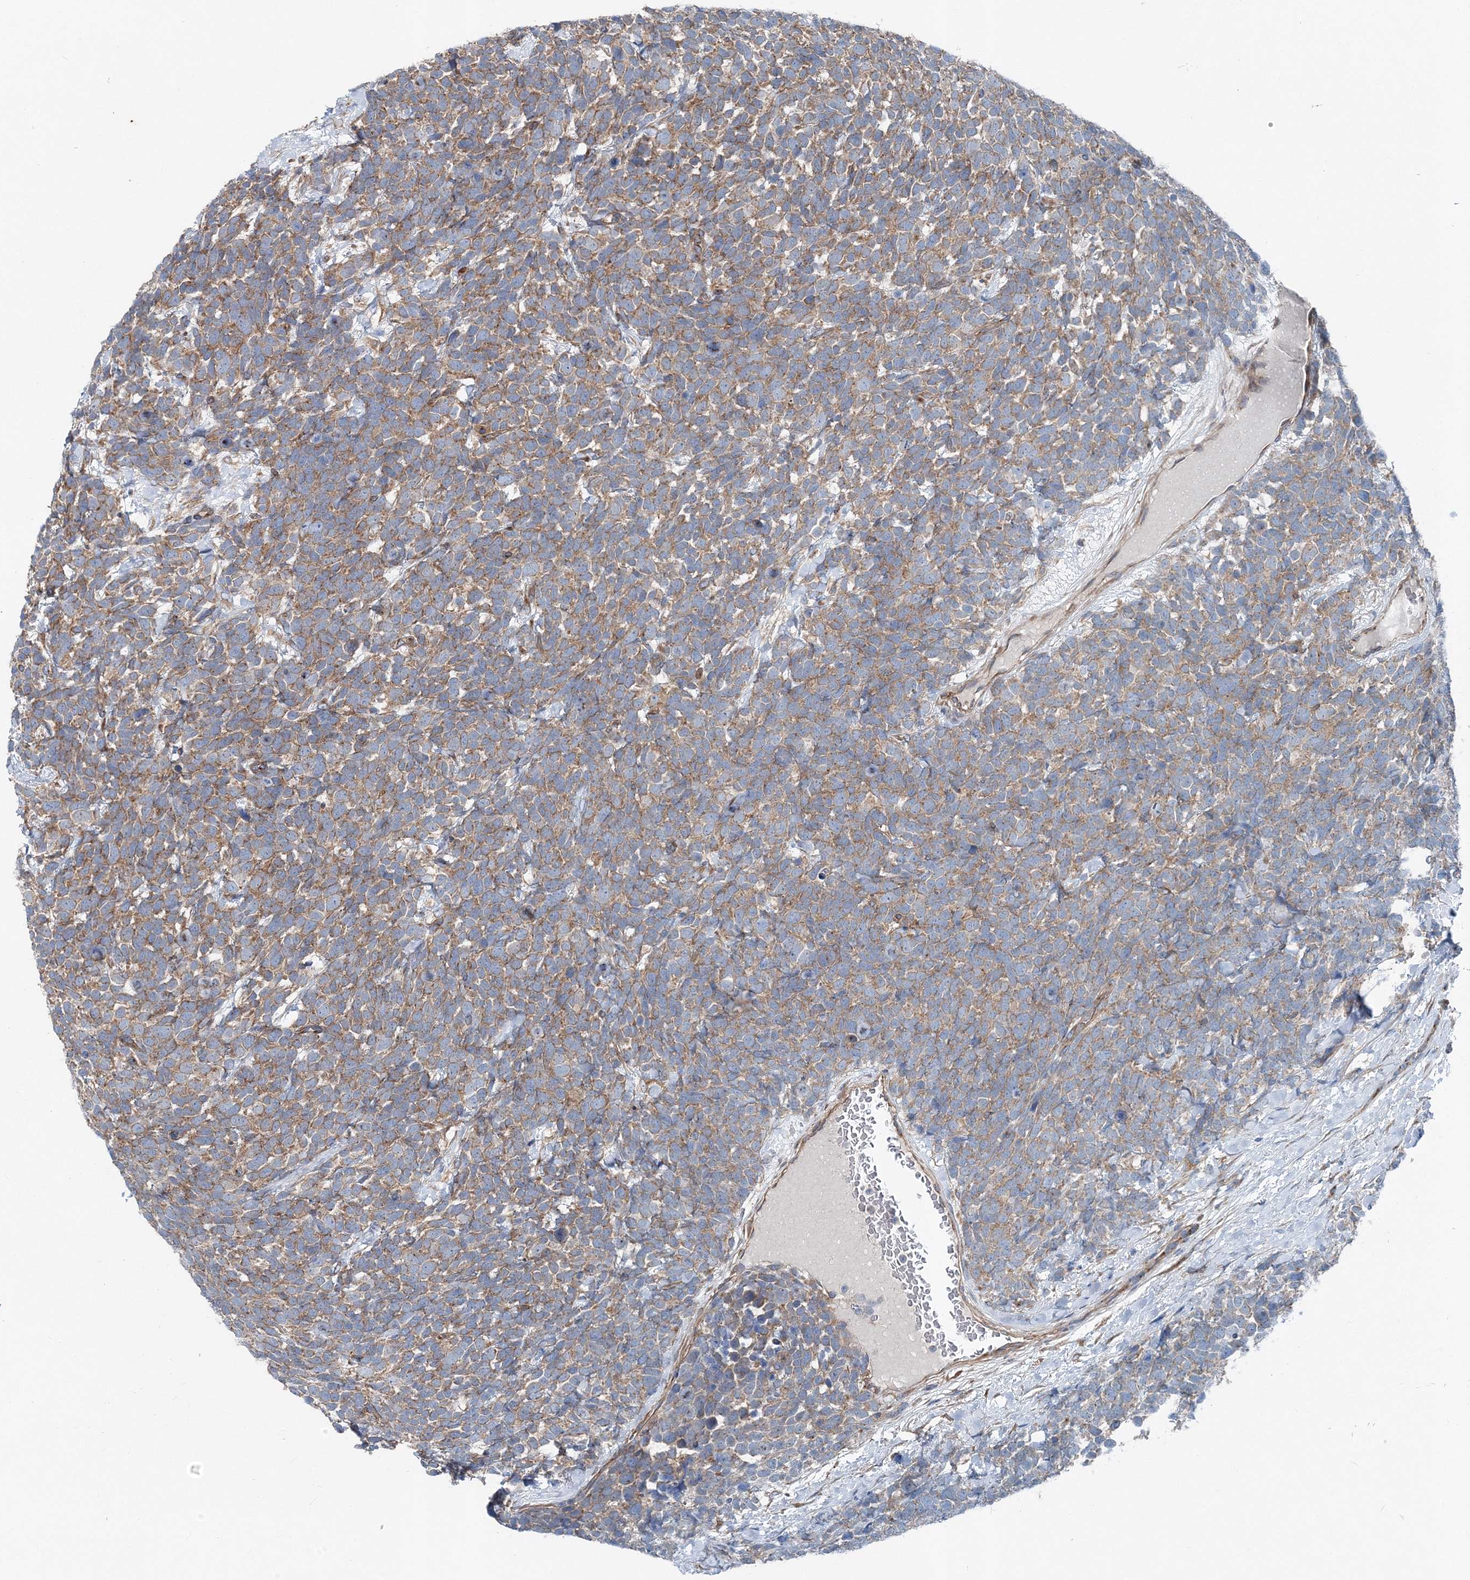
{"staining": {"intensity": "moderate", "quantity": ">75%", "location": "cytoplasmic/membranous"}, "tissue": "urothelial cancer", "cell_type": "Tumor cells", "image_type": "cancer", "snomed": [{"axis": "morphology", "description": "Urothelial carcinoma, High grade"}, {"axis": "topography", "description": "Urinary bladder"}], "caption": "Moderate cytoplasmic/membranous expression is identified in about >75% of tumor cells in urothelial carcinoma (high-grade). The staining was performed using DAB (3,3'-diaminobenzidine) to visualize the protein expression in brown, while the nuclei were stained in blue with hematoxylin (Magnification: 20x).", "gene": "MPHOSPH9", "patient": {"sex": "female", "age": 82}}